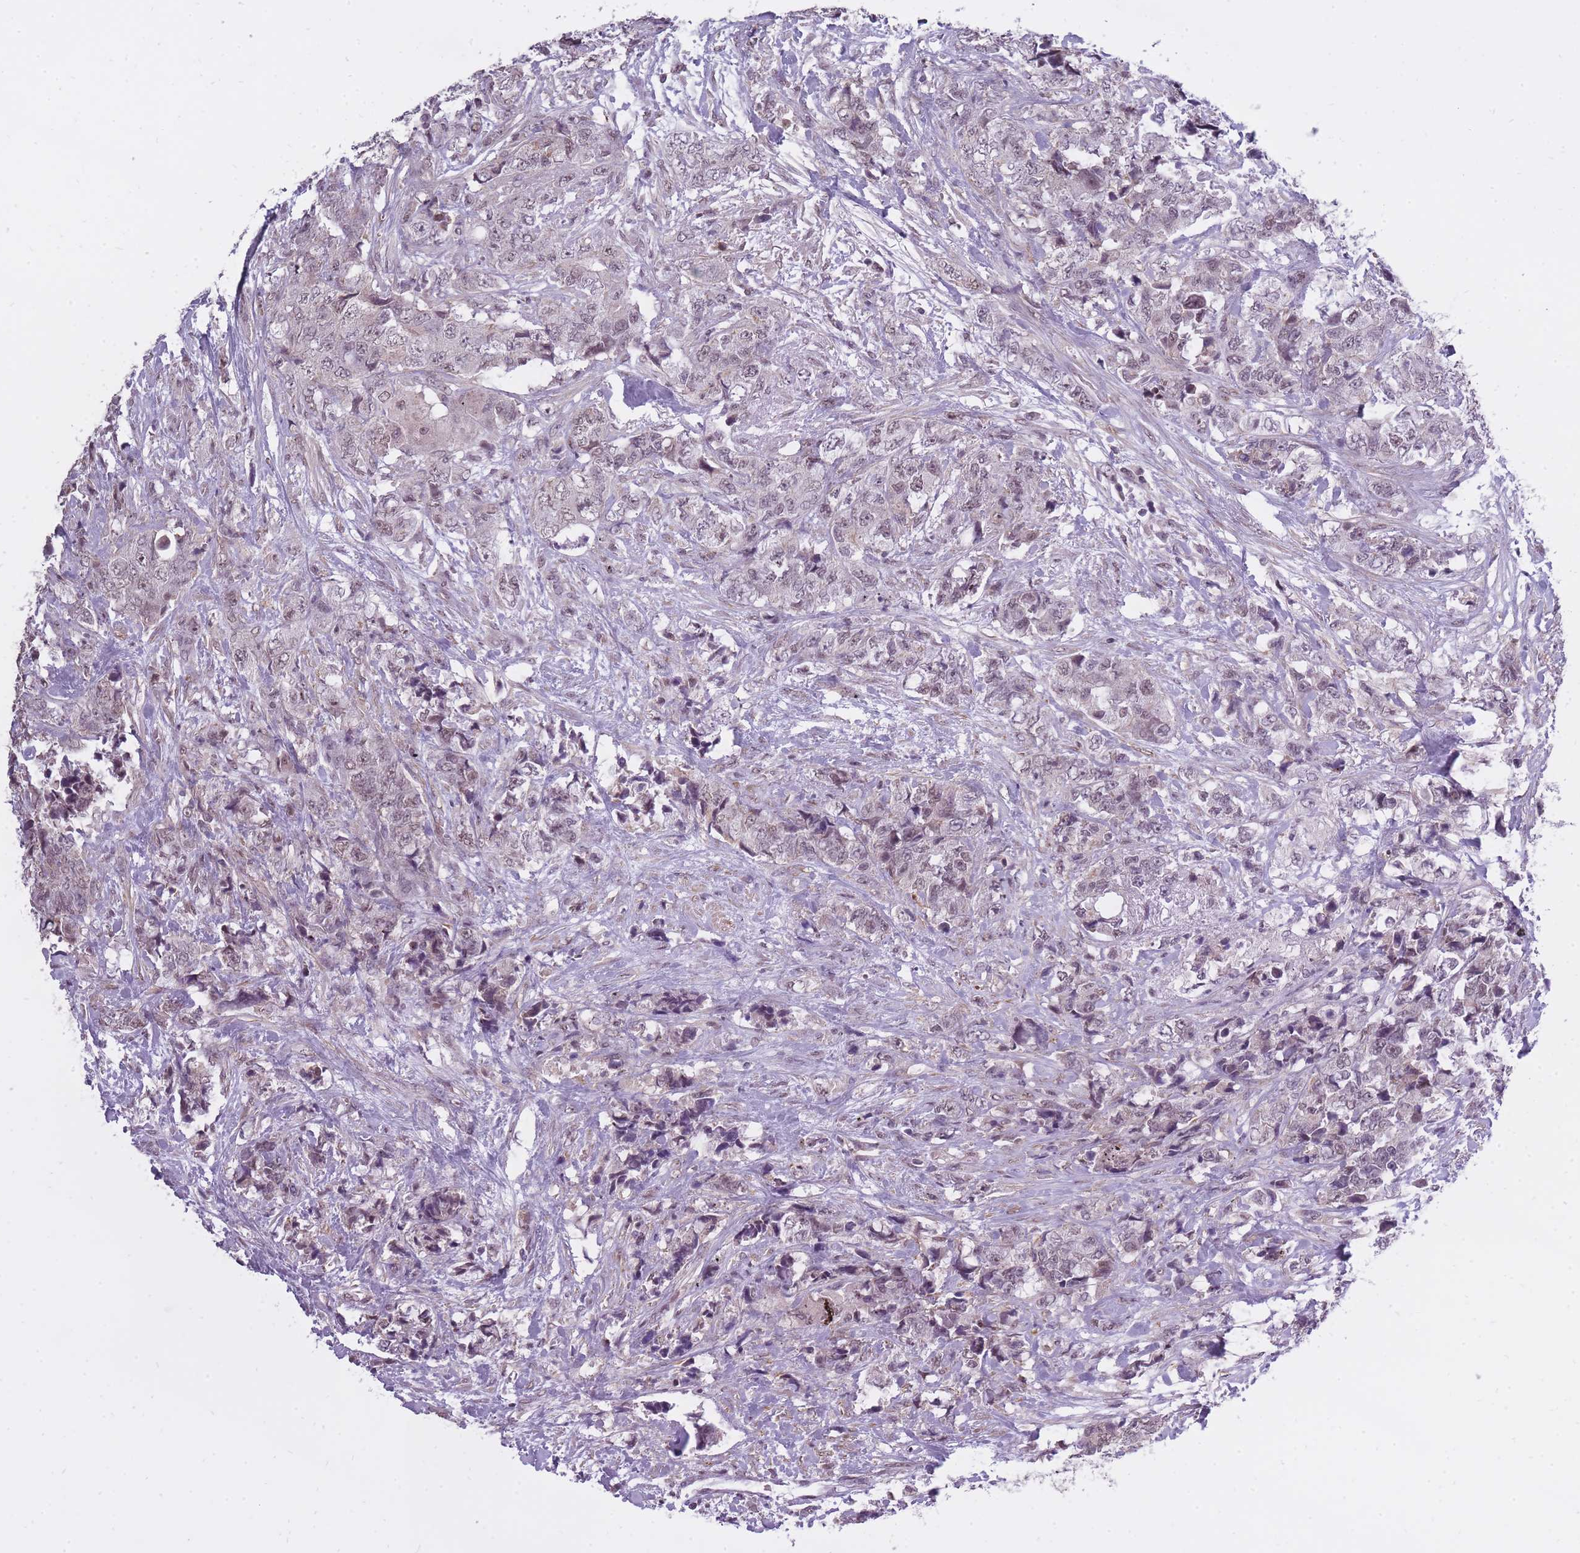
{"staining": {"intensity": "weak", "quantity": "25%-75%", "location": "nuclear"}, "tissue": "urothelial cancer", "cell_type": "Tumor cells", "image_type": "cancer", "snomed": [{"axis": "morphology", "description": "Urothelial carcinoma, High grade"}, {"axis": "topography", "description": "Urinary bladder"}], "caption": "Urothelial cancer tissue shows weak nuclear staining in approximately 25%-75% of tumor cells, visualized by immunohistochemistry.", "gene": "TIGD1", "patient": {"sex": "female", "age": 78}}